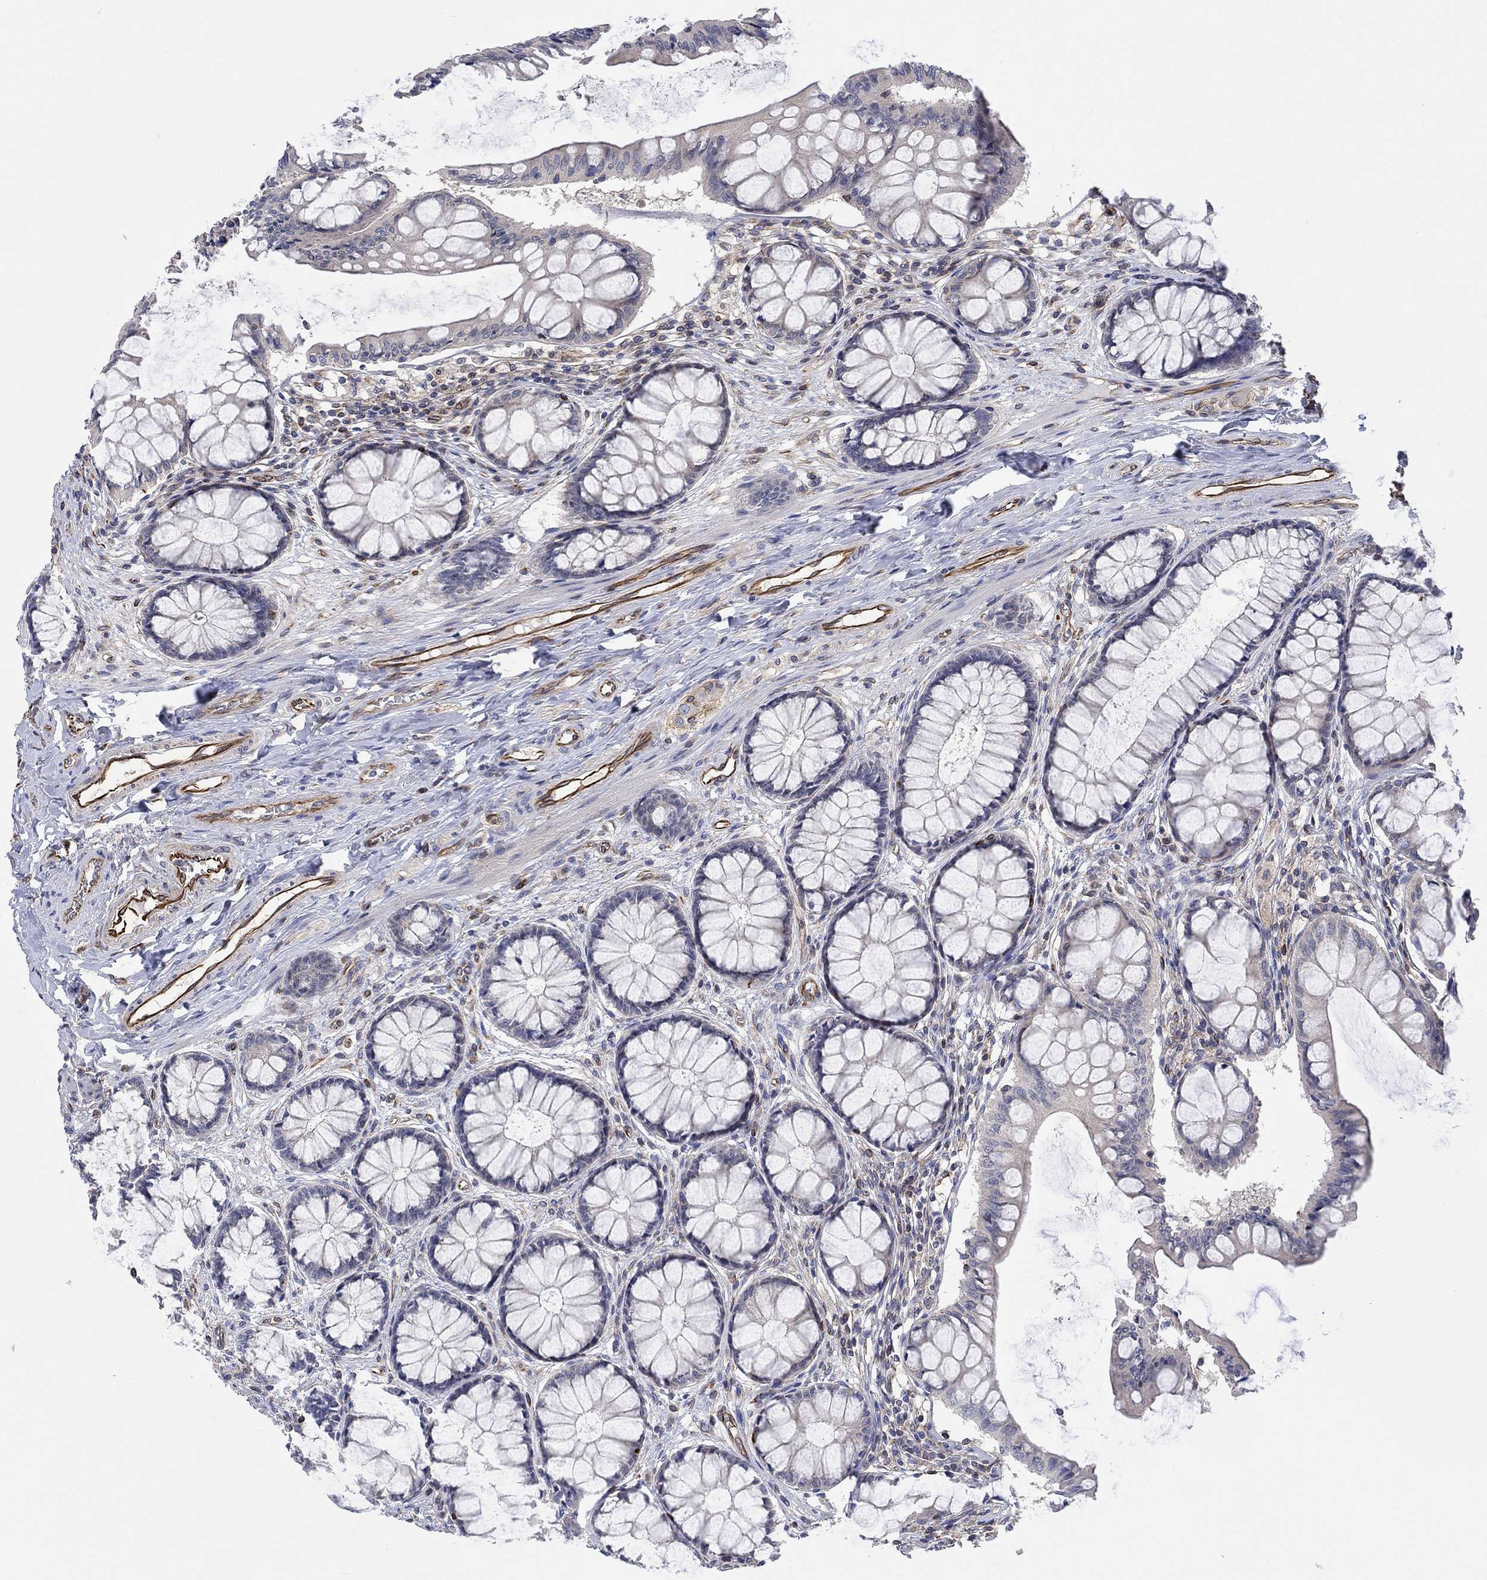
{"staining": {"intensity": "strong", "quantity": ">75%", "location": "cytoplasmic/membranous"}, "tissue": "colon", "cell_type": "Endothelial cells", "image_type": "normal", "snomed": [{"axis": "morphology", "description": "Normal tissue, NOS"}, {"axis": "topography", "description": "Colon"}], "caption": "A high amount of strong cytoplasmic/membranous positivity is present in approximately >75% of endothelial cells in unremarkable colon.", "gene": "CAMK1D", "patient": {"sex": "female", "age": 65}}